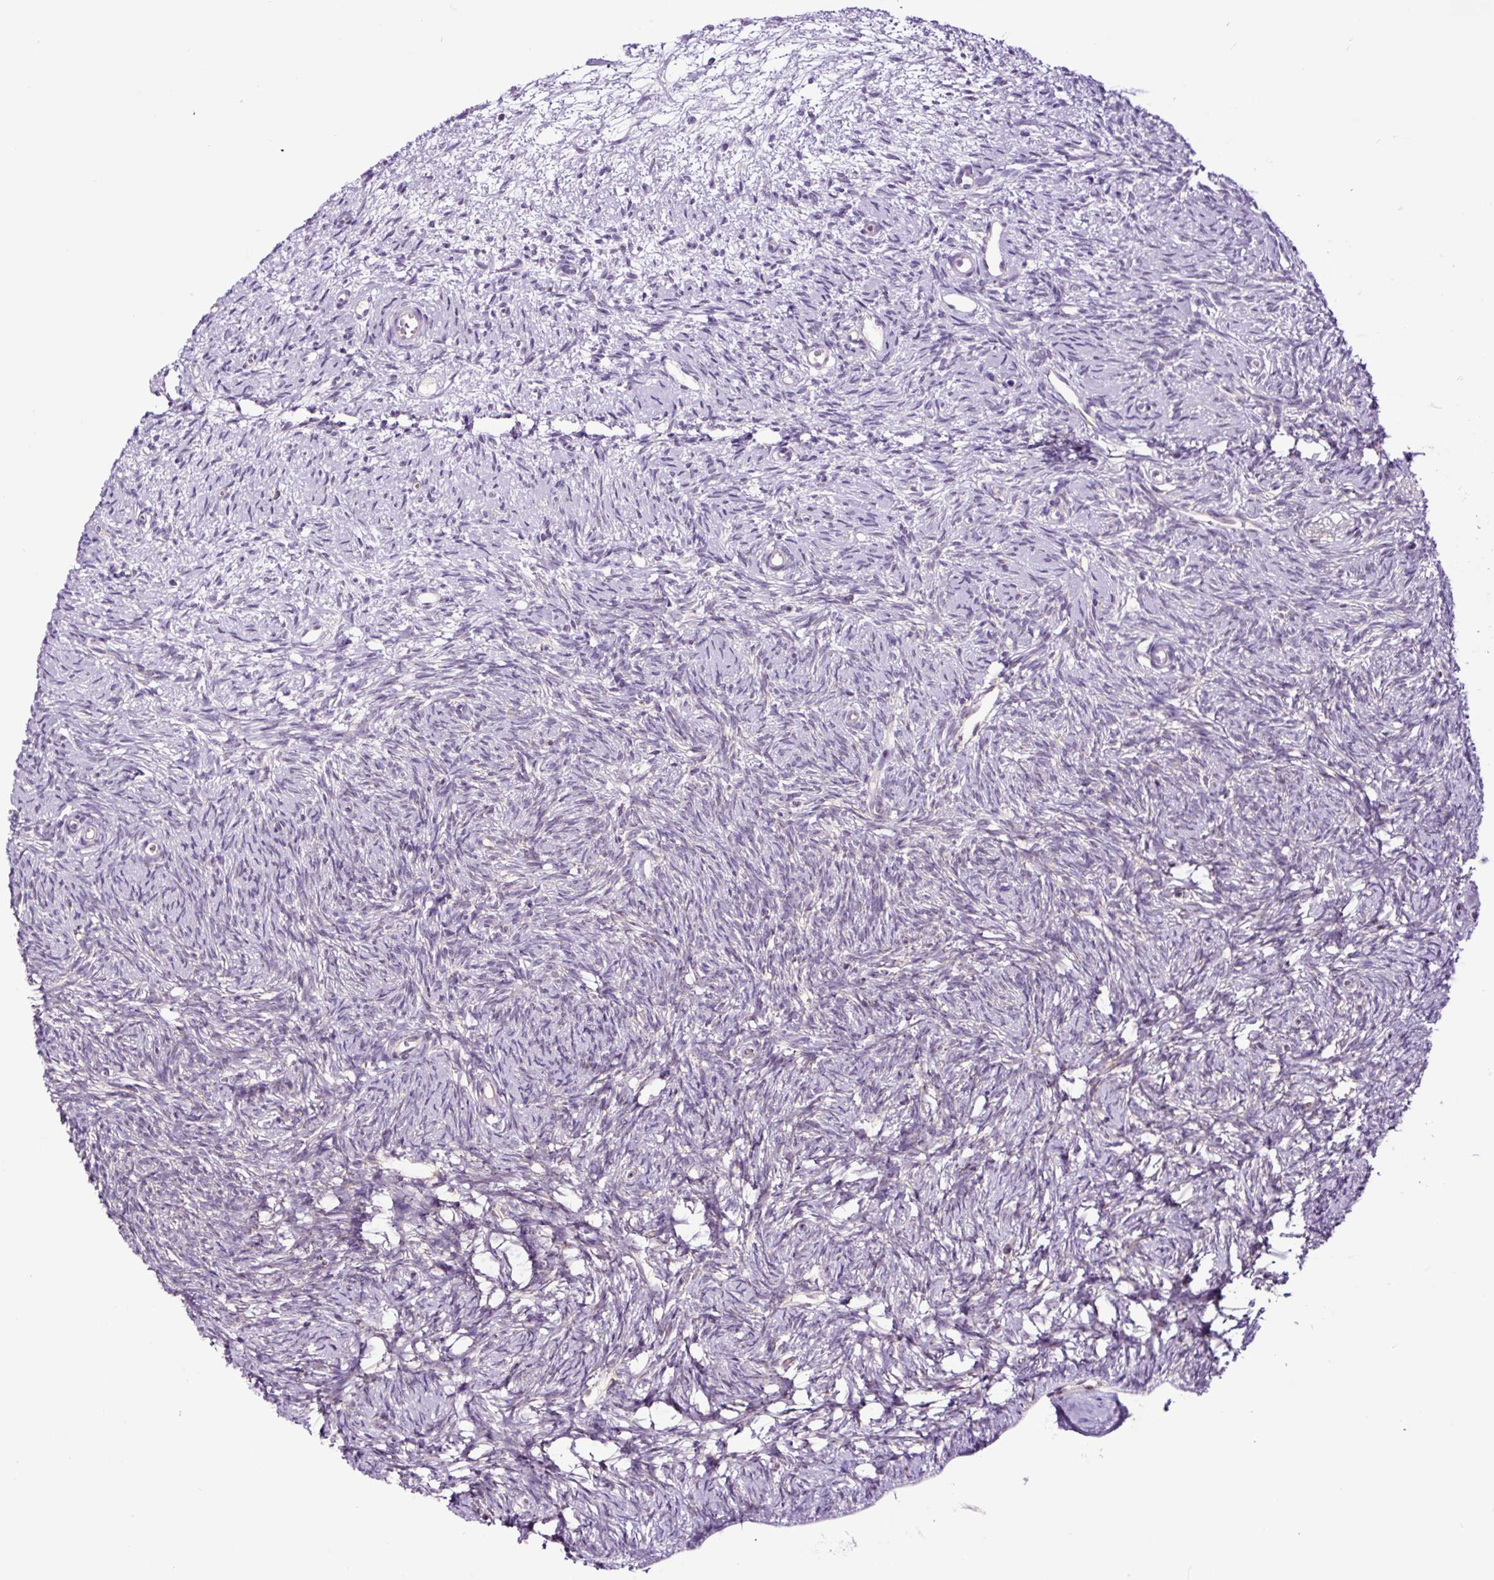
{"staining": {"intensity": "negative", "quantity": "none", "location": "none"}, "tissue": "ovary", "cell_type": "Ovarian stroma cells", "image_type": "normal", "snomed": [{"axis": "morphology", "description": "Normal tissue, NOS"}, {"axis": "topography", "description": "Ovary"}], "caption": "High power microscopy histopathology image of an immunohistochemistry histopathology image of benign ovary, revealing no significant staining in ovarian stroma cells. Brightfield microscopy of immunohistochemistry (IHC) stained with DAB (brown) and hematoxylin (blue), captured at high magnification.", "gene": "NOM1", "patient": {"sex": "female", "age": 51}}